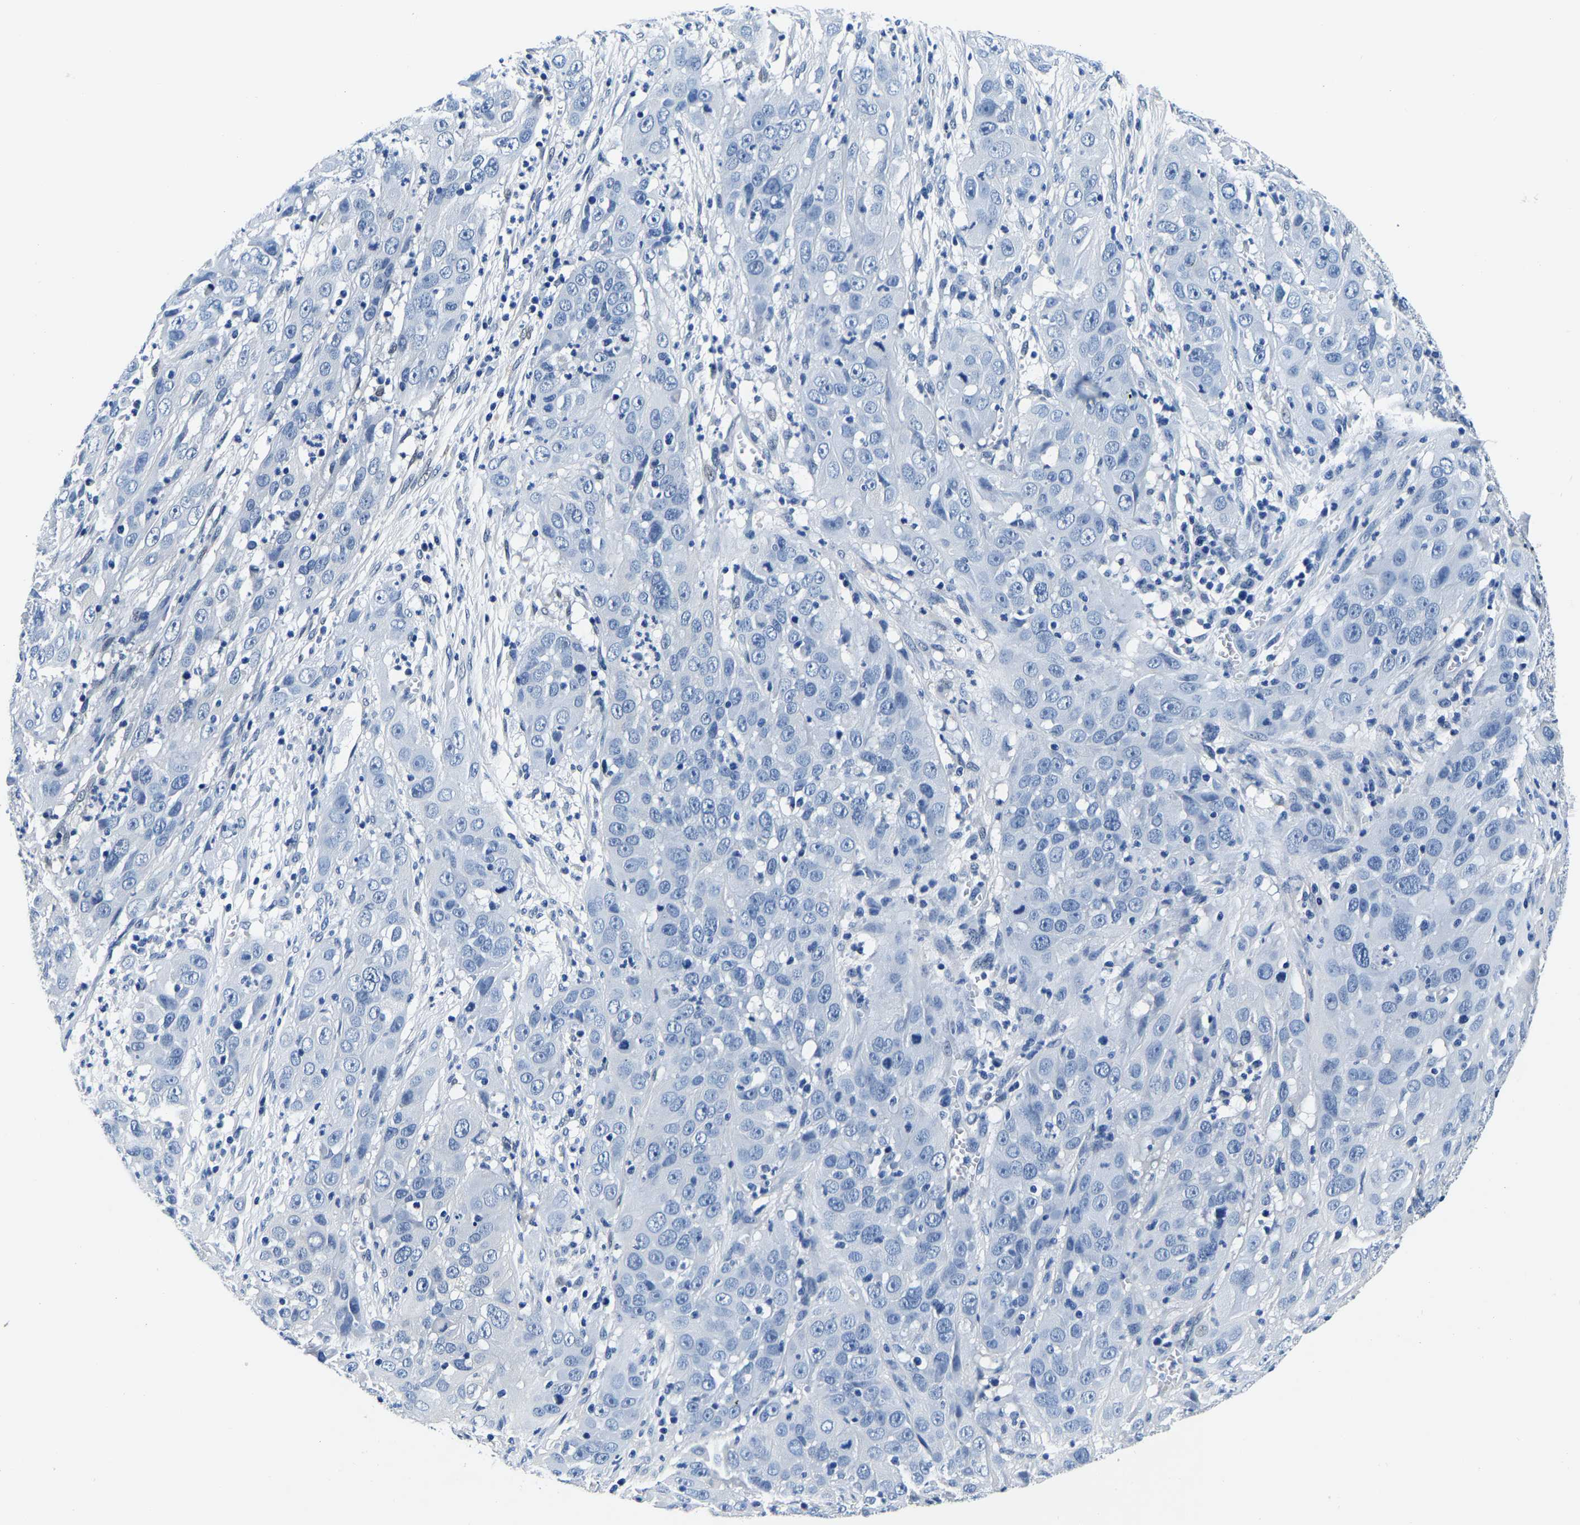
{"staining": {"intensity": "negative", "quantity": "none", "location": "none"}, "tissue": "cervical cancer", "cell_type": "Tumor cells", "image_type": "cancer", "snomed": [{"axis": "morphology", "description": "Squamous cell carcinoma, NOS"}, {"axis": "topography", "description": "Cervix"}], "caption": "The IHC histopathology image has no significant staining in tumor cells of cervical cancer tissue.", "gene": "ACO1", "patient": {"sex": "female", "age": 32}}